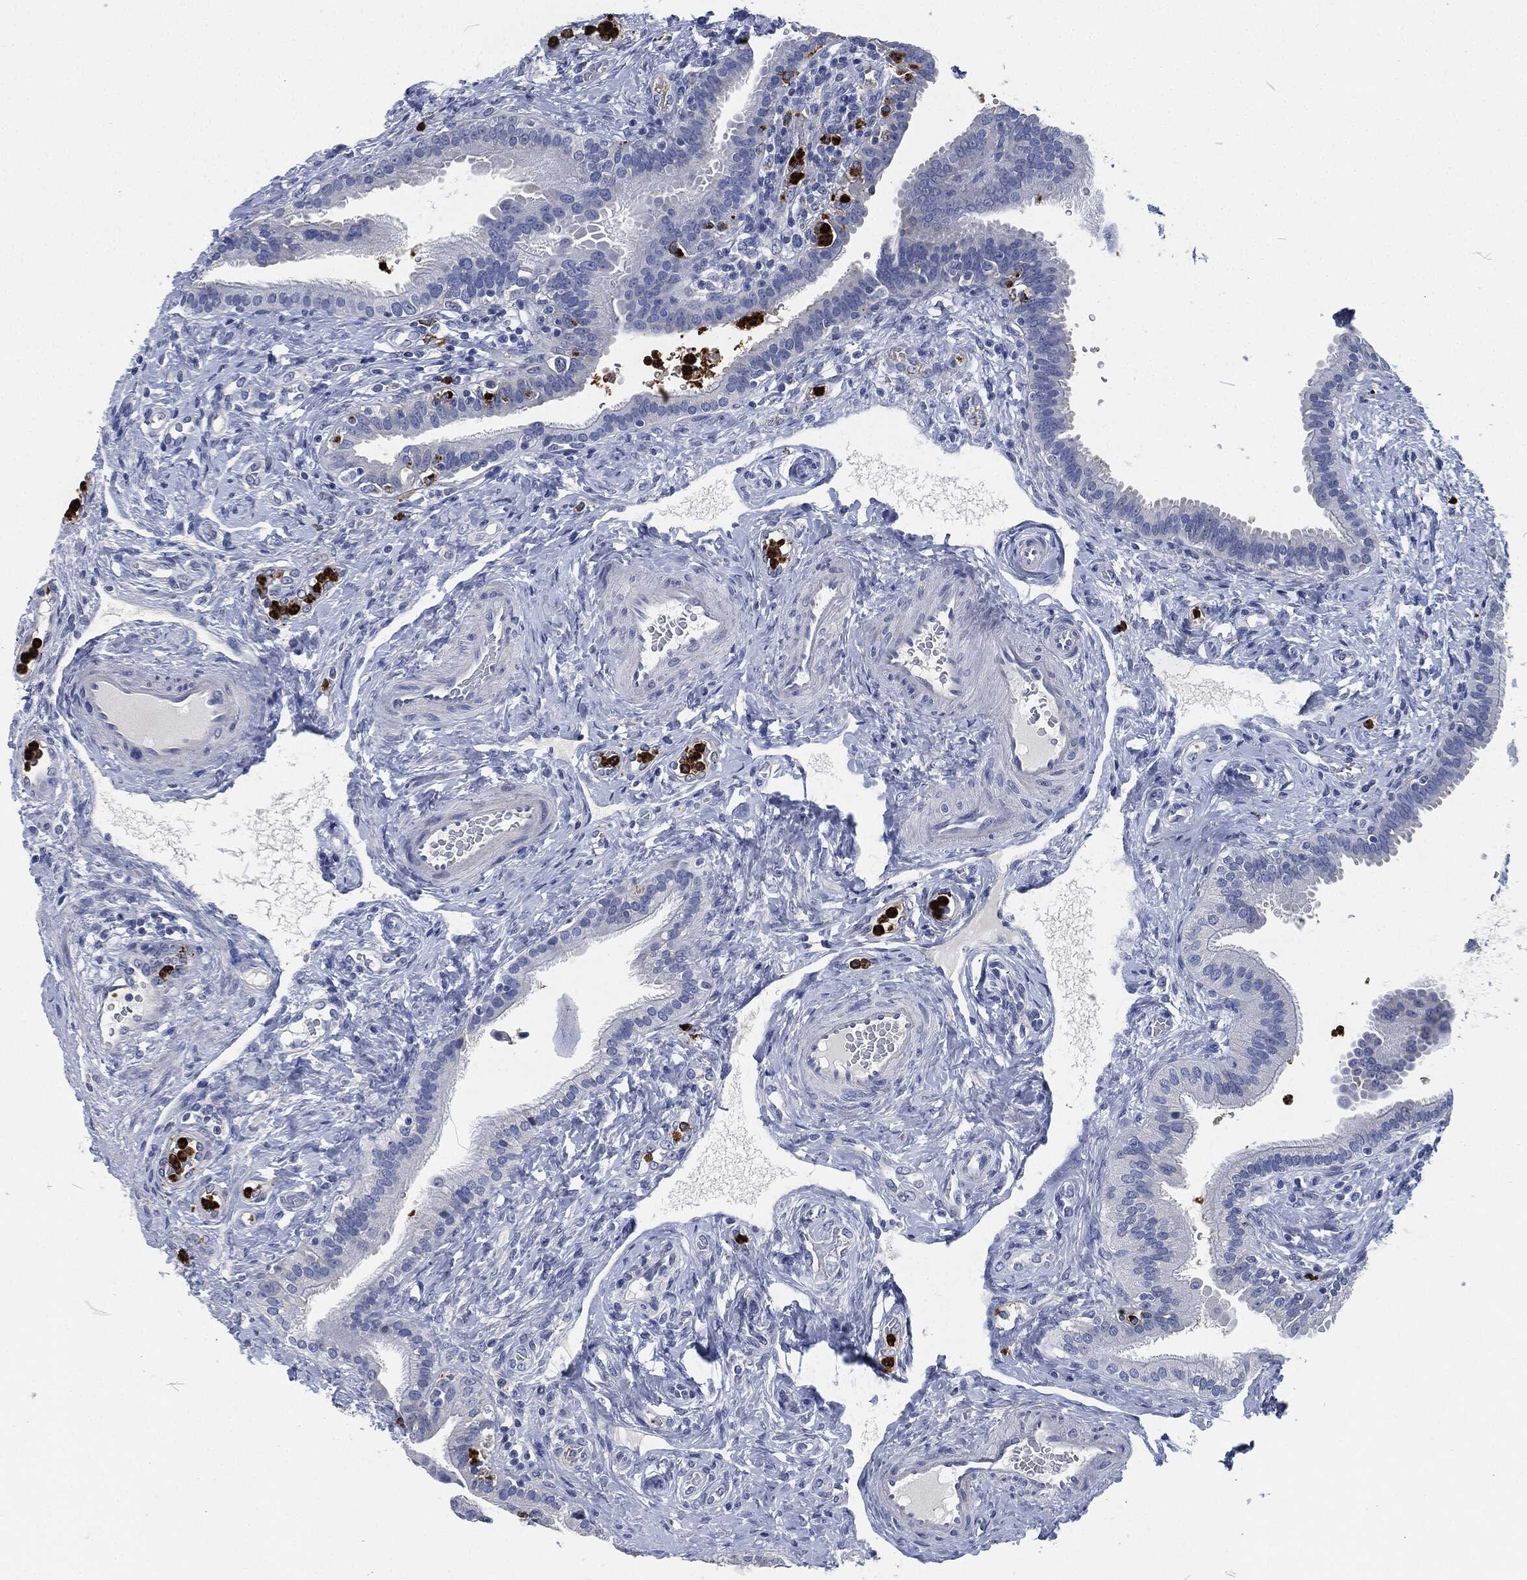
{"staining": {"intensity": "negative", "quantity": "none", "location": "none"}, "tissue": "fallopian tube", "cell_type": "Glandular cells", "image_type": "normal", "snomed": [{"axis": "morphology", "description": "Normal tissue, NOS"}, {"axis": "topography", "description": "Fallopian tube"}], "caption": "Glandular cells are negative for protein expression in normal human fallopian tube. (Immunohistochemistry, brightfield microscopy, high magnification).", "gene": "MPO", "patient": {"sex": "female", "age": 41}}